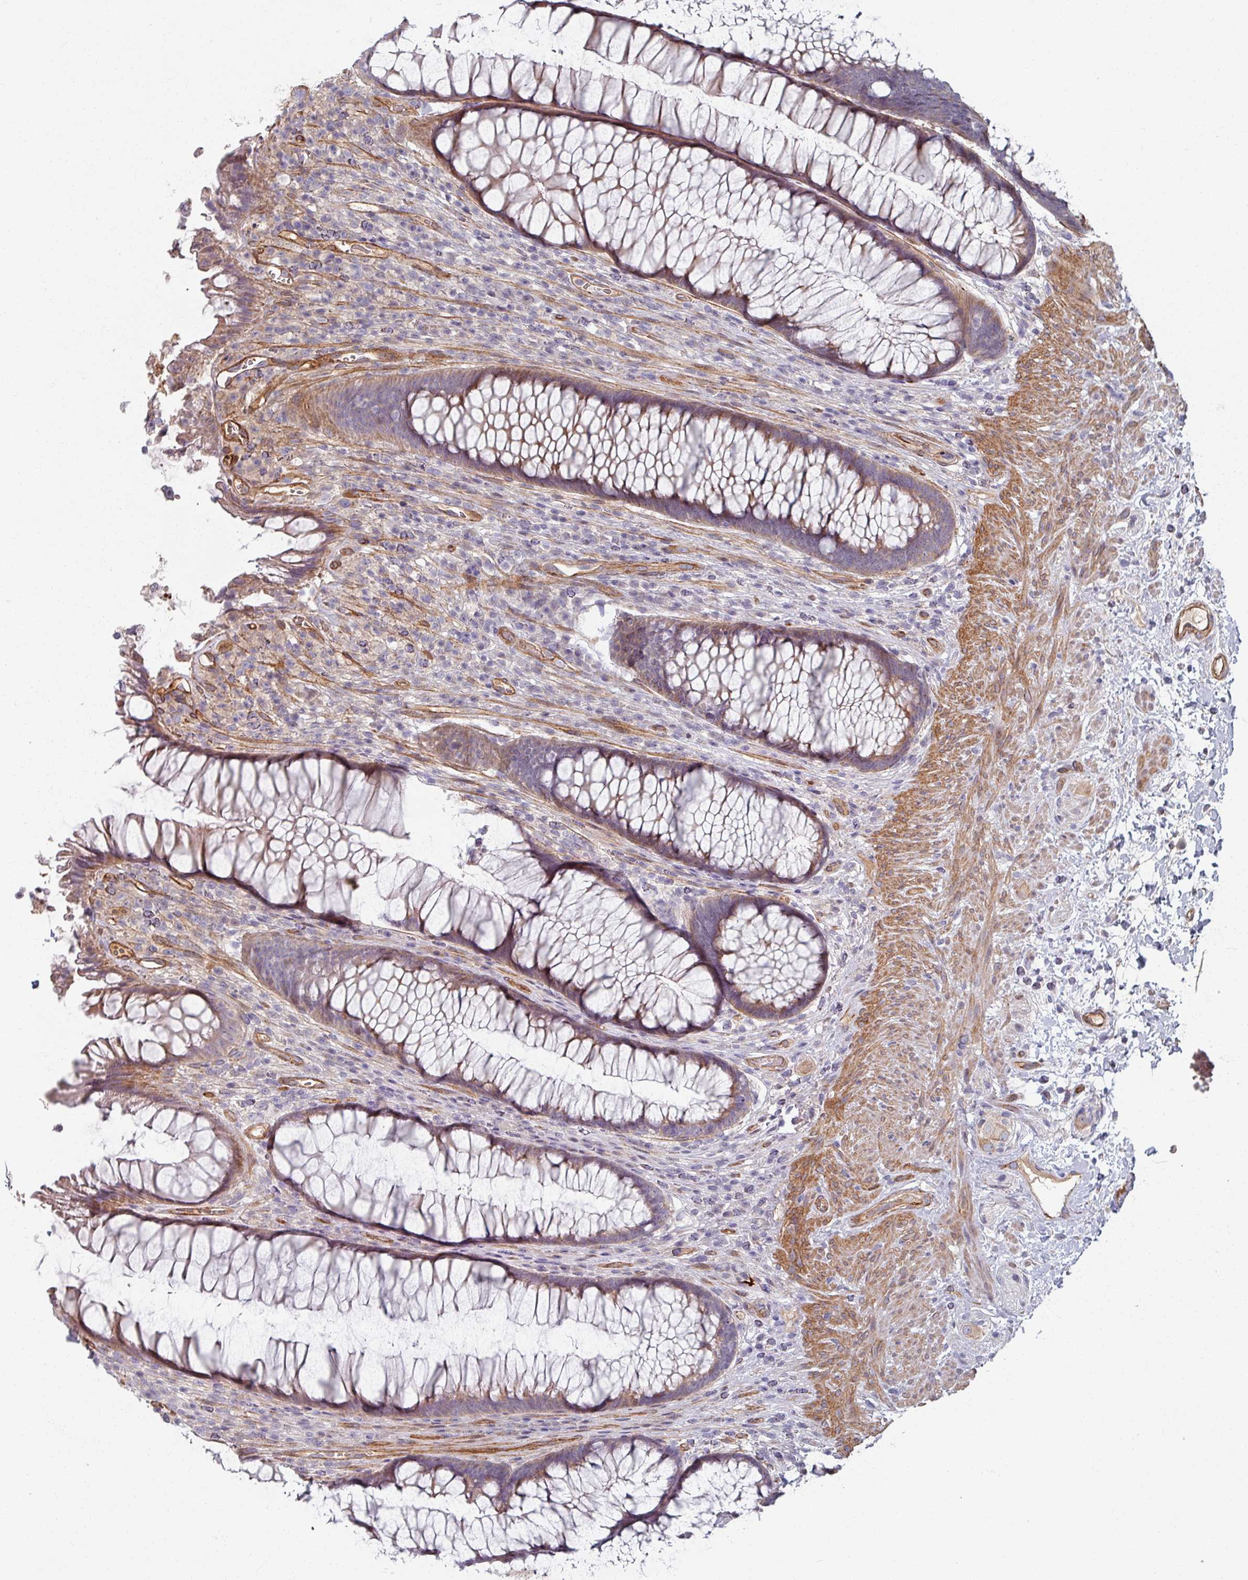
{"staining": {"intensity": "moderate", "quantity": ">75%", "location": "cytoplasmic/membranous"}, "tissue": "rectum", "cell_type": "Glandular cells", "image_type": "normal", "snomed": [{"axis": "morphology", "description": "Normal tissue, NOS"}, {"axis": "topography", "description": "Smooth muscle"}, {"axis": "topography", "description": "Rectum"}], "caption": "Moderate cytoplasmic/membranous staining is seen in about >75% of glandular cells in normal rectum.", "gene": "C4BPB", "patient": {"sex": "male", "age": 53}}